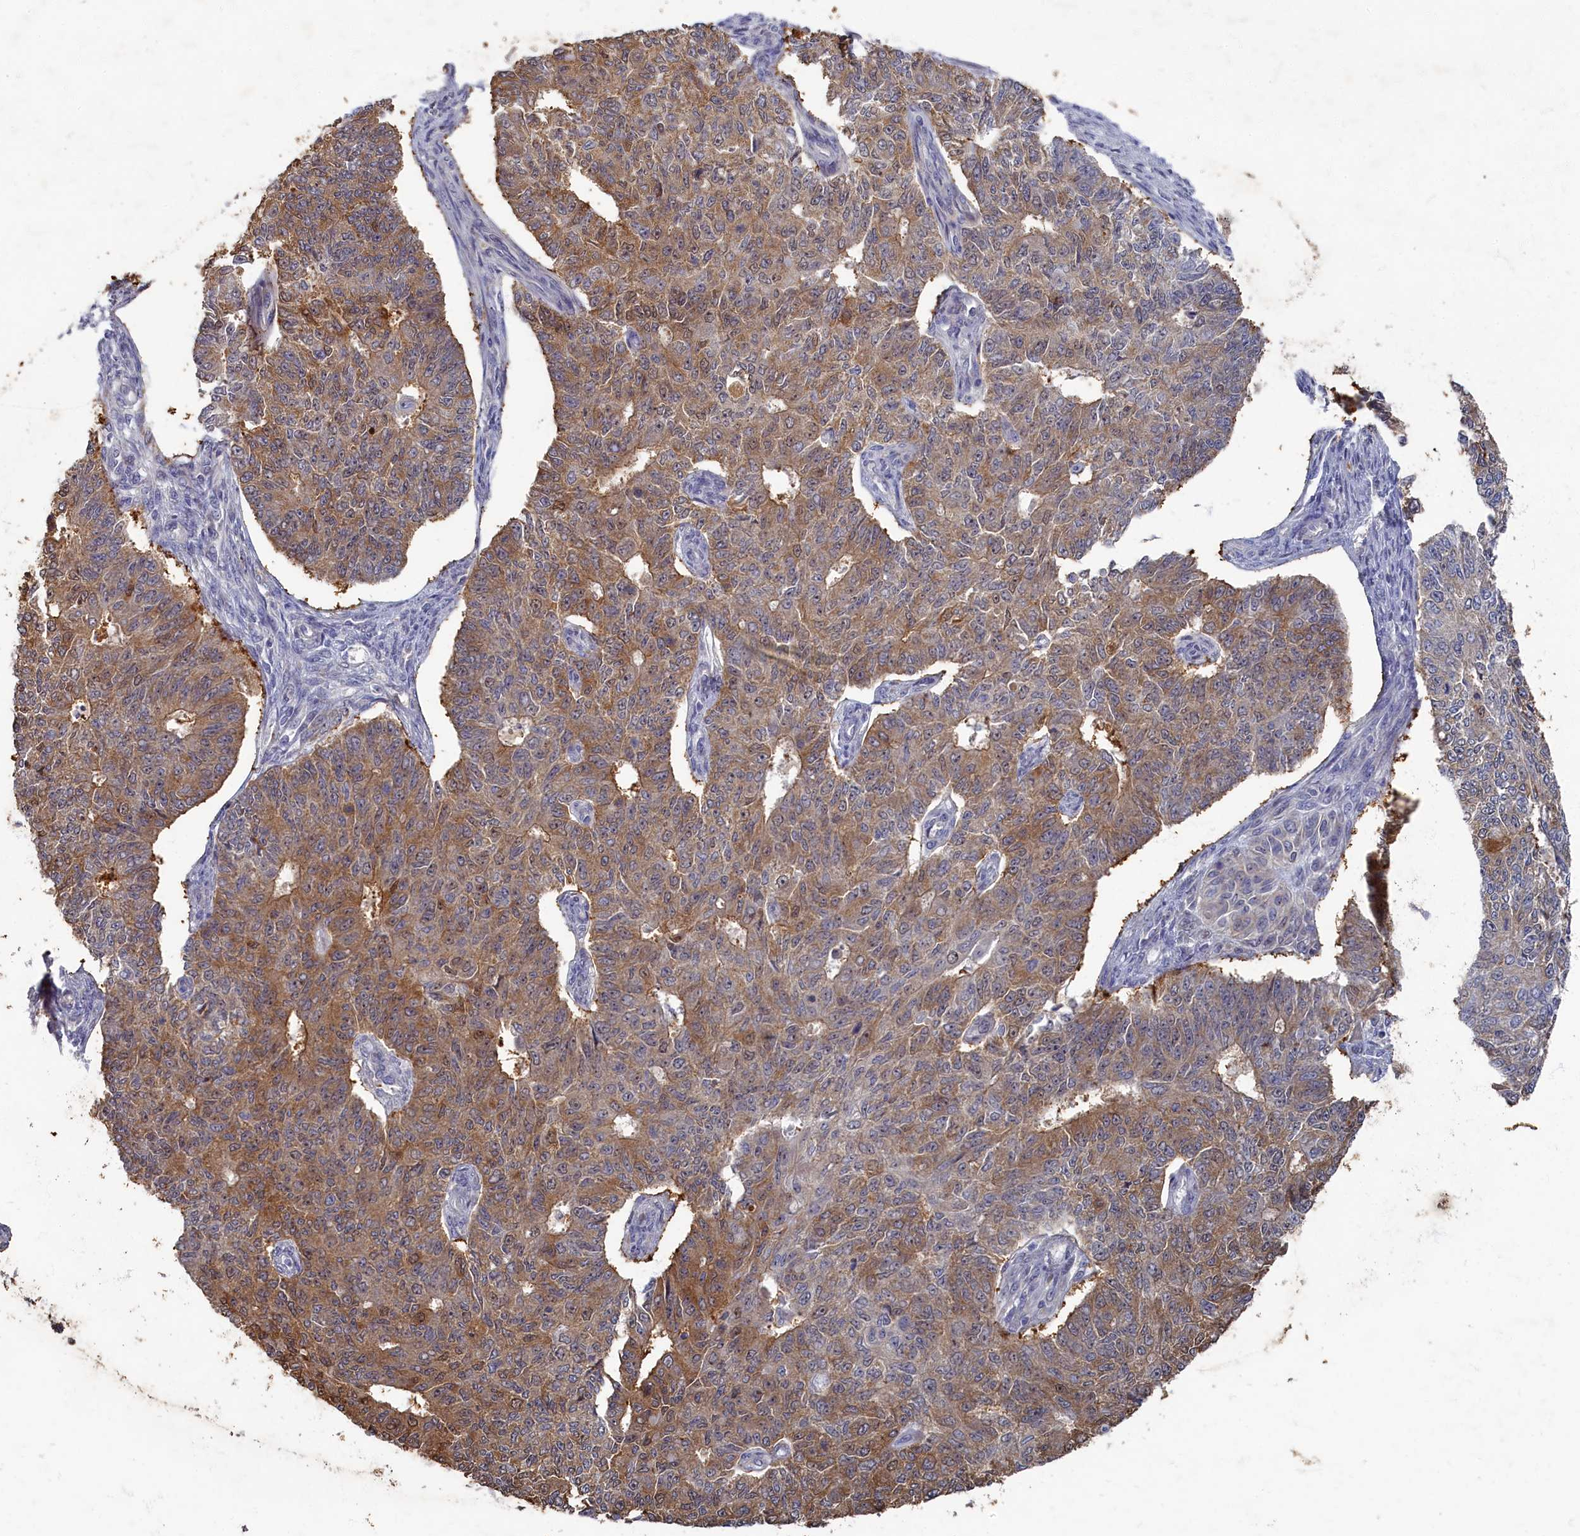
{"staining": {"intensity": "moderate", "quantity": "25%-75%", "location": "cytoplasmic/membranous"}, "tissue": "endometrial cancer", "cell_type": "Tumor cells", "image_type": "cancer", "snomed": [{"axis": "morphology", "description": "Adenocarcinoma, NOS"}, {"axis": "topography", "description": "Endometrium"}], "caption": "Immunohistochemistry photomicrograph of neoplastic tissue: human endometrial adenocarcinoma stained using immunohistochemistry (IHC) shows medium levels of moderate protein expression localized specifically in the cytoplasmic/membranous of tumor cells, appearing as a cytoplasmic/membranous brown color.", "gene": "HUNK", "patient": {"sex": "female", "age": 32}}